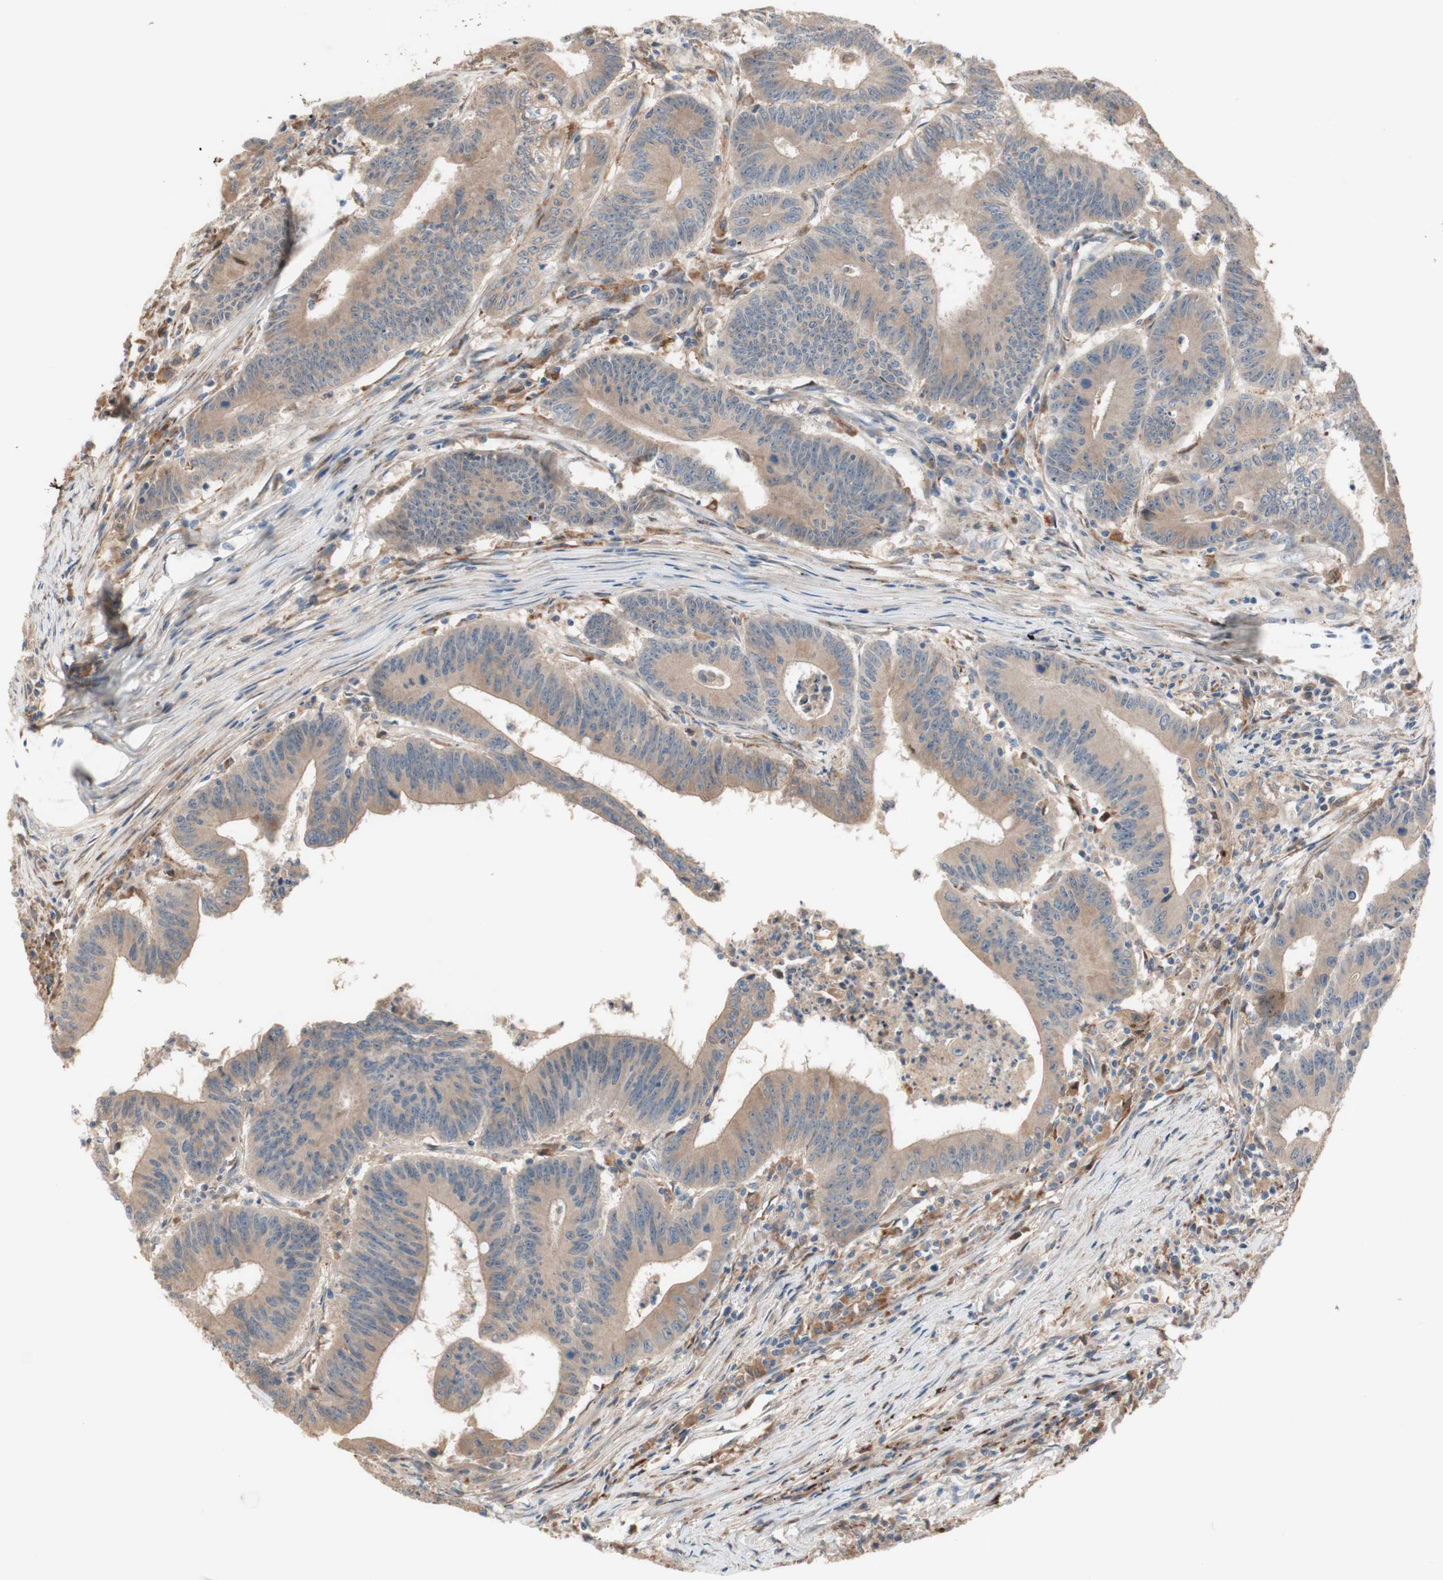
{"staining": {"intensity": "weak", "quantity": ">75%", "location": "cytoplasmic/membranous"}, "tissue": "colorectal cancer", "cell_type": "Tumor cells", "image_type": "cancer", "snomed": [{"axis": "morphology", "description": "Adenocarcinoma, NOS"}, {"axis": "topography", "description": "Colon"}], "caption": "Colorectal adenocarcinoma stained for a protein demonstrates weak cytoplasmic/membranous positivity in tumor cells.", "gene": "PTPN21", "patient": {"sex": "male", "age": 45}}